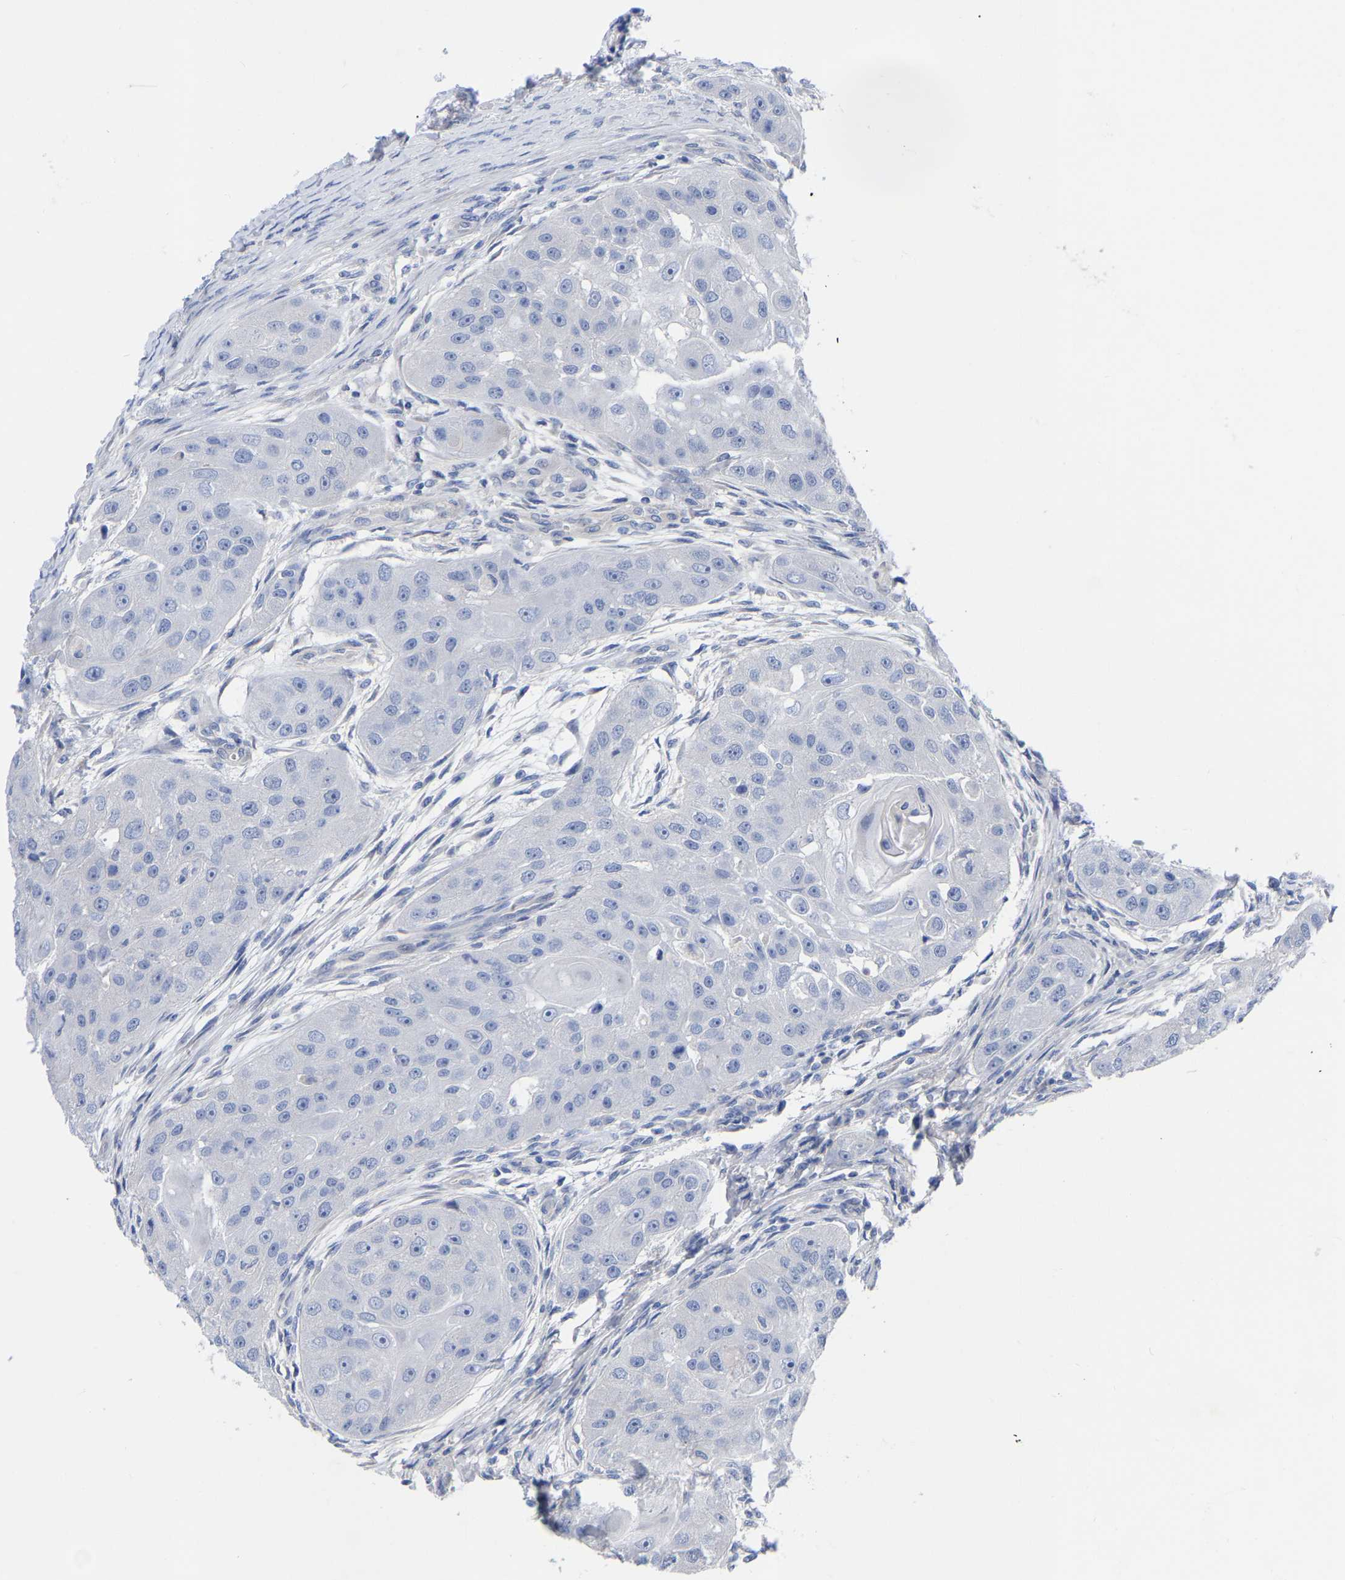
{"staining": {"intensity": "negative", "quantity": "none", "location": "none"}, "tissue": "head and neck cancer", "cell_type": "Tumor cells", "image_type": "cancer", "snomed": [{"axis": "morphology", "description": "Normal tissue, NOS"}, {"axis": "morphology", "description": "Squamous cell carcinoma, NOS"}, {"axis": "topography", "description": "Skeletal muscle"}, {"axis": "topography", "description": "Head-Neck"}], "caption": "Immunohistochemistry photomicrograph of head and neck cancer (squamous cell carcinoma) stained for a protein (brown), which demonstrates no expression in tumor cells.", "gene": "HAPLN1", "patient": {"sex": "male", "age": 51}}